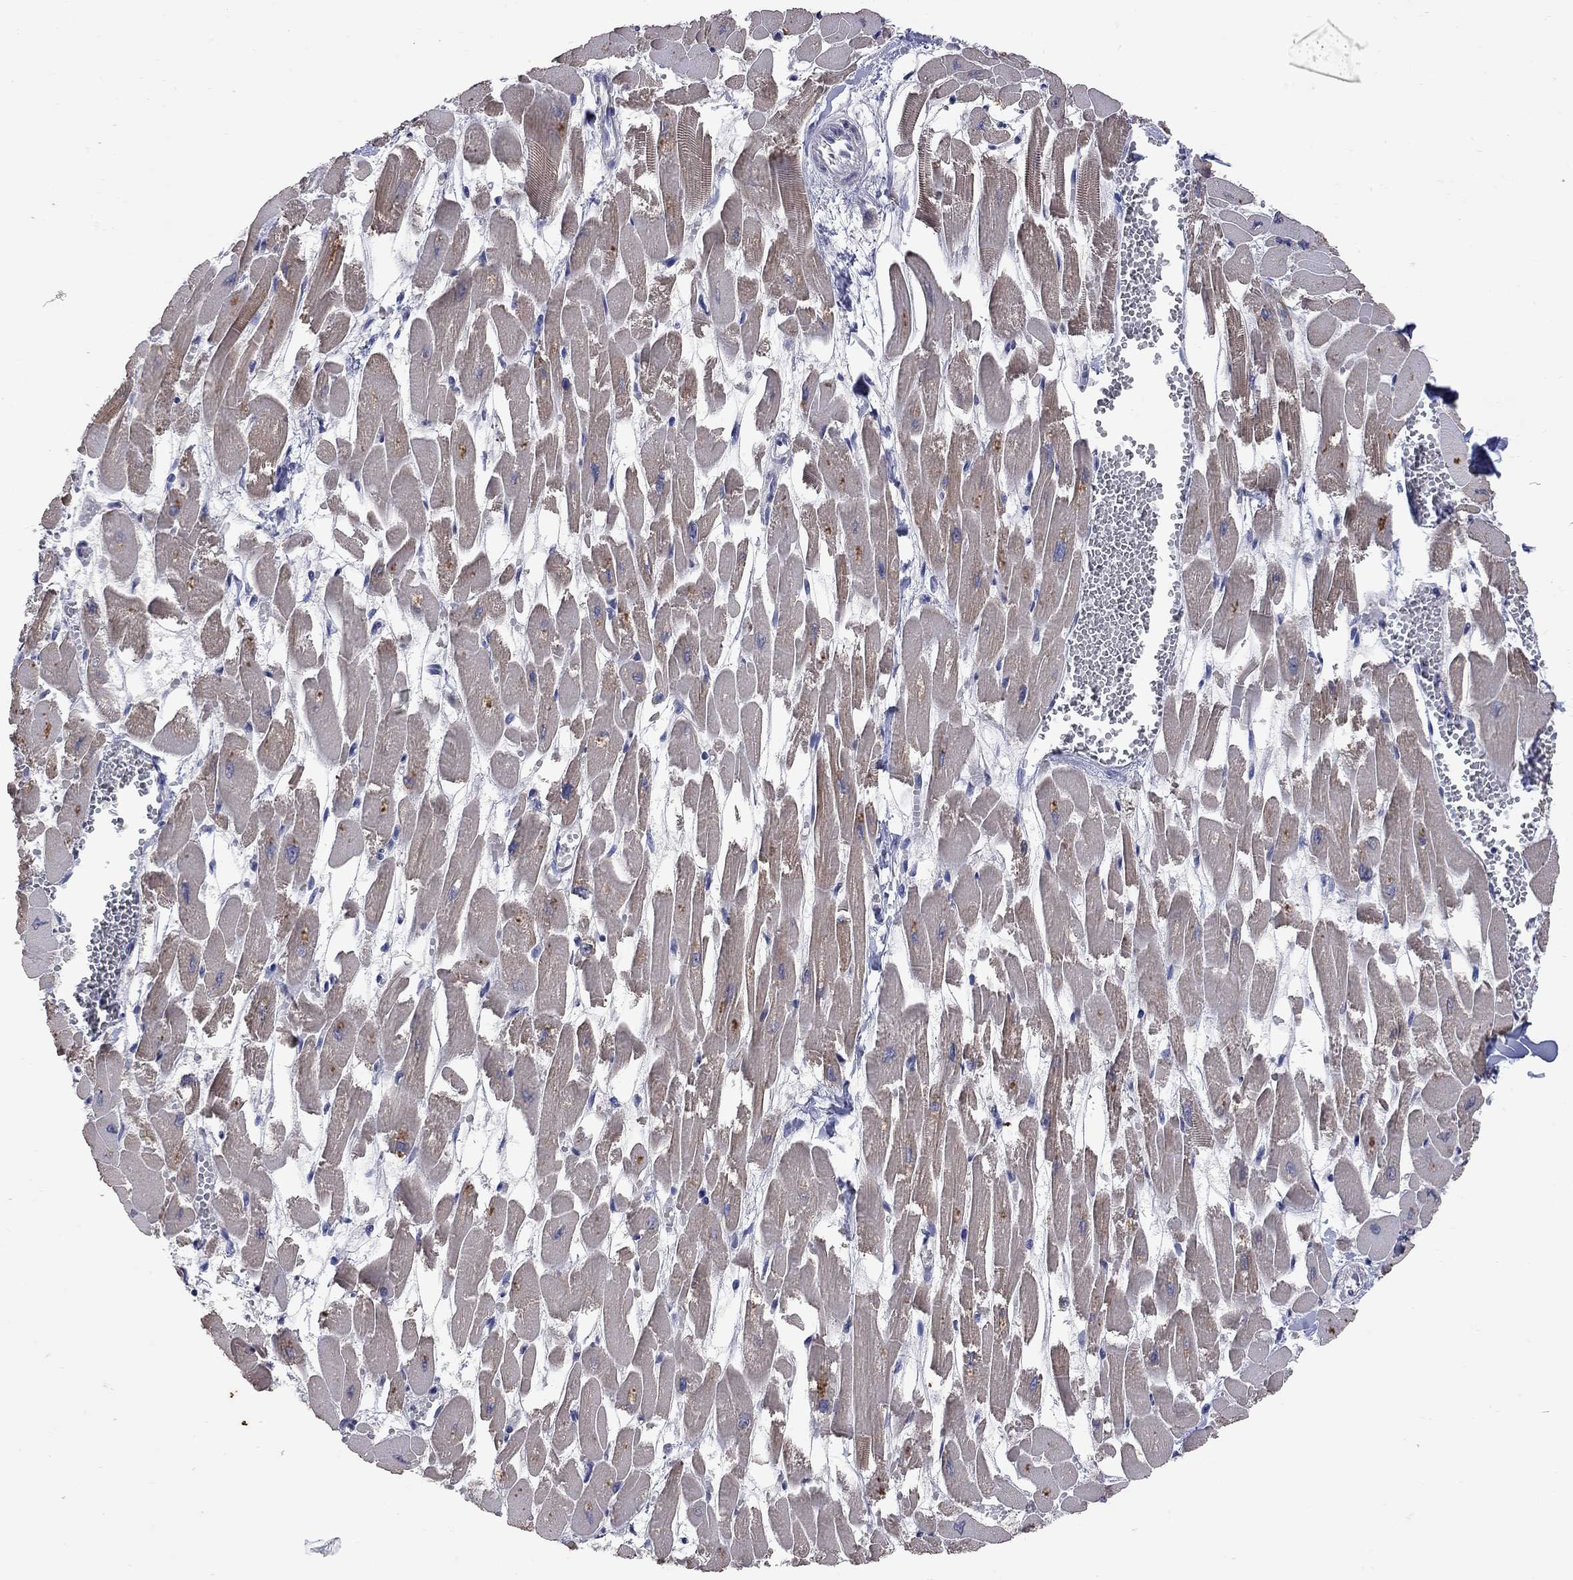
{"staining": {"intensity": "moderate", "quantity": "25%-75%", "location": "cytoplasmic/membranous"}, "tissue": "heart muscle", "cell_type": "Cardiomyocytes", "image_type": "normal", "snomed": [{"axis": "morphology", "description": "Normal tissue, NOS"}, {"axis": "topography", "description": "Heart"}], "caption": "Benign heart muscle displays moderate cytoplasmic/membranous expression in approximately 25%-75% of cardiomyocytes The staining was performed using DAB (3,3'-diaminobenzidine) to visualize the protein expression in brown, while the nuclei were stained in blue with hematoxylin (Magnification: 20x)..", "gene": "NOS2", "patient": {"sex": "female", "age": 52}}